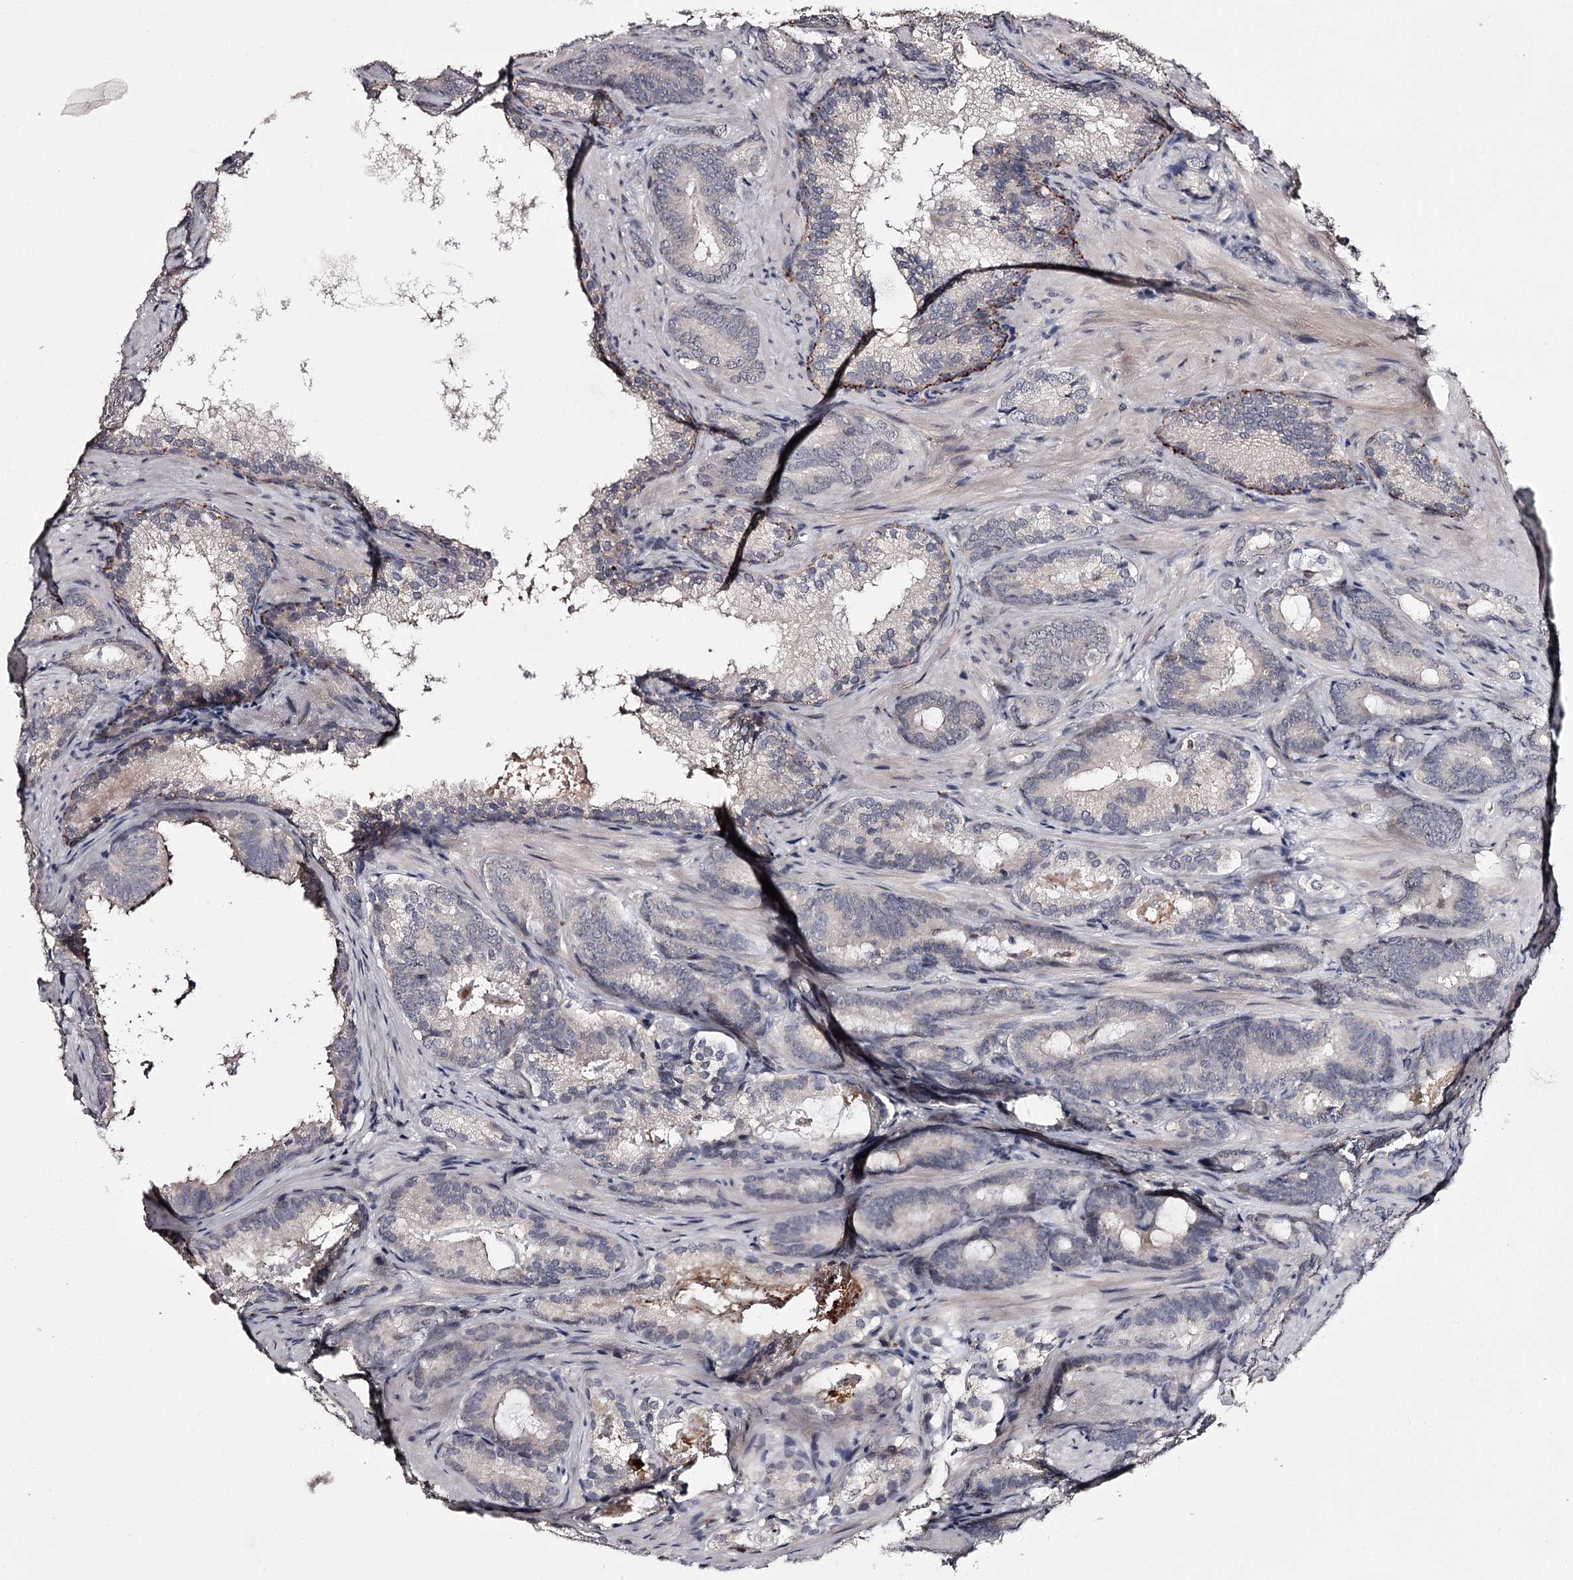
{"staining": {"intensity": "moderate", "quantity": "<25%", "location": "cytoplasmic/membranous"}, "tissue": "prostate cancer", "cell_type": "Tumor cells", "image_type": "cancer", "snomed": [{"axis": "morphology", "description": "Adenocarcinoma, Low grade"}, {"axis": "topography", "description": "Prostate"}], "caption": "About <25% of tumor cells in human prostate cancer reveal moderate cytoplasmic/membranous protein expression as visualized by brown immunohistochemical staining.", "gene": "SLC32A1", "patient": {"sex": "male", "age": 60}}